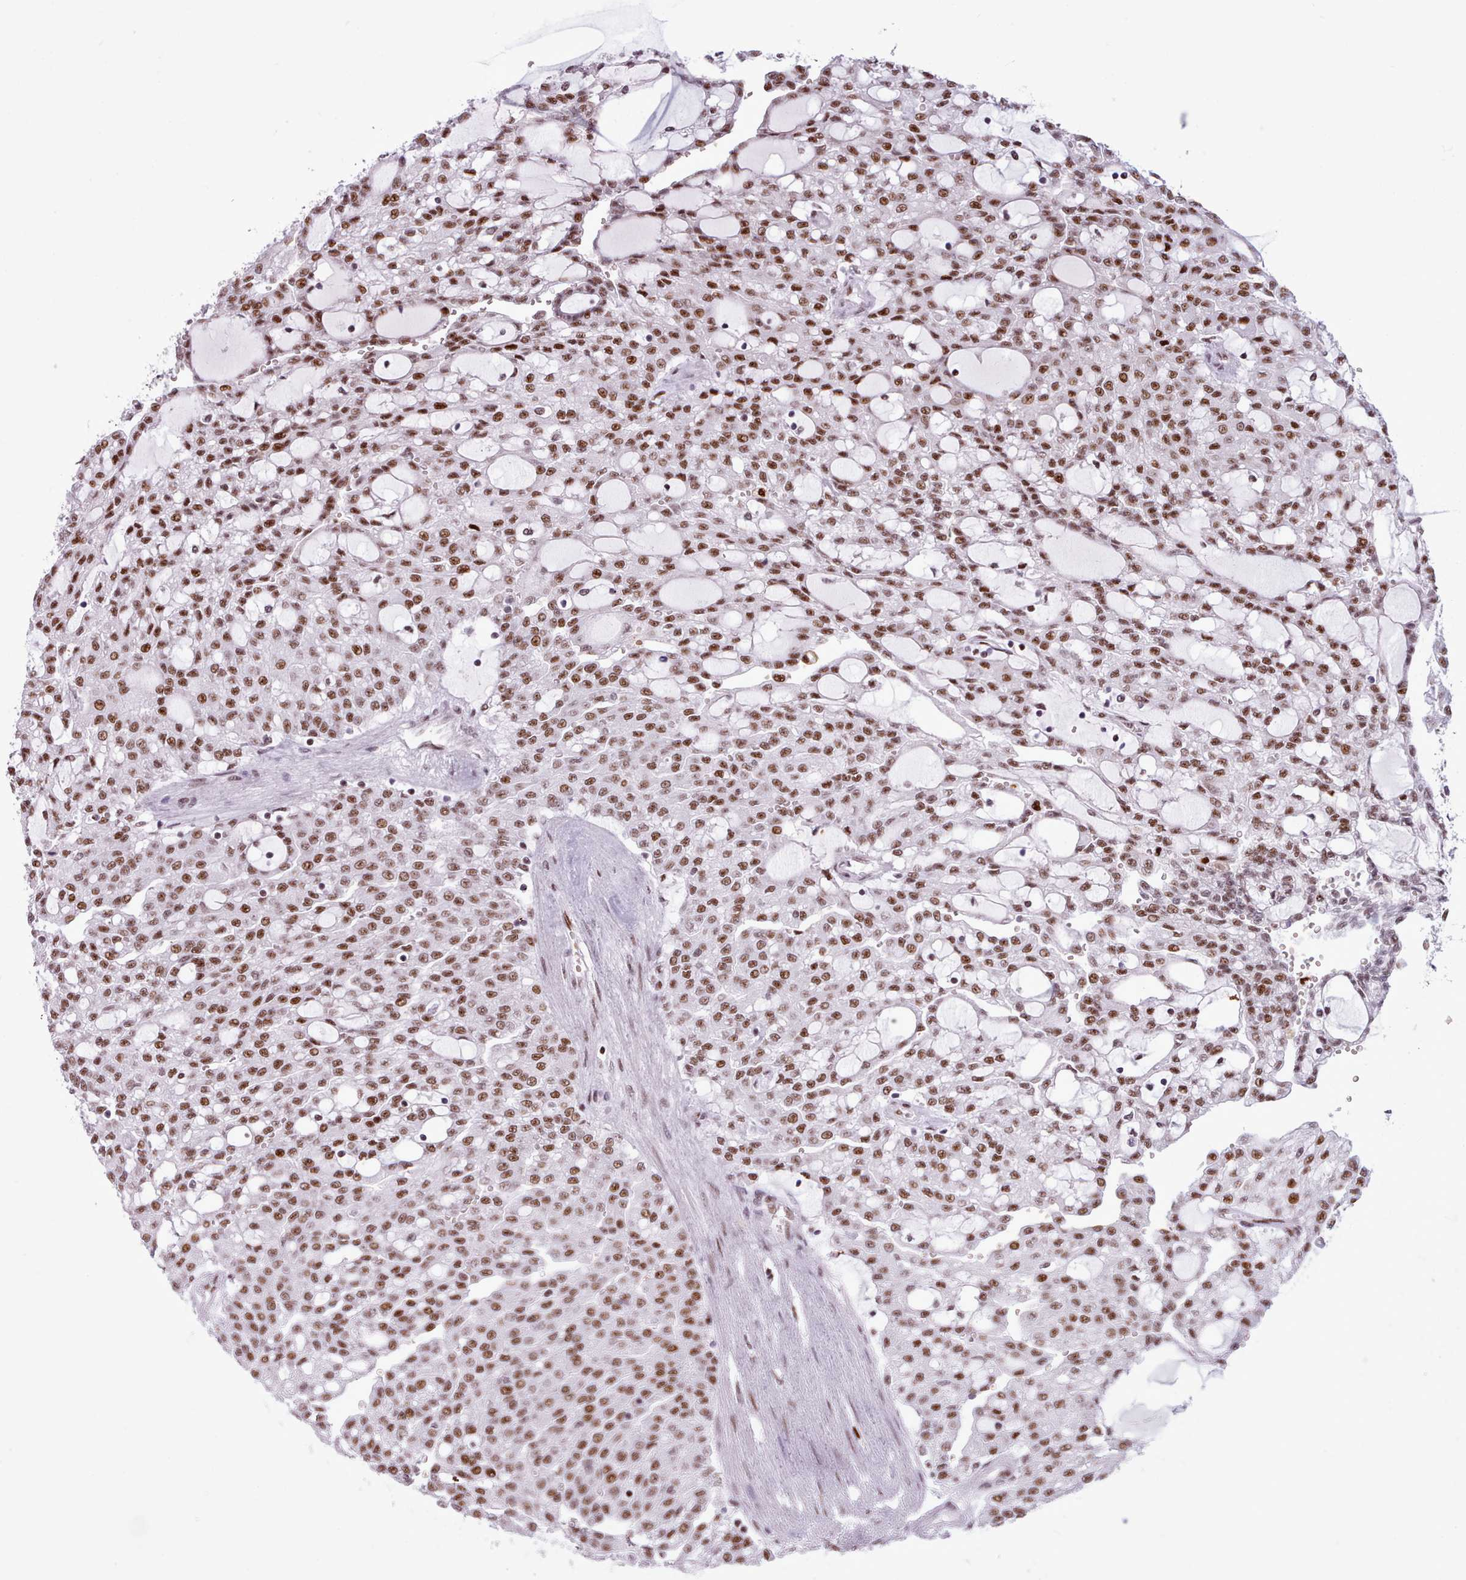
{"staining": {"intensity": "moderate", "quantity": ">75%", "location": "nuclear"}, "tissue": "renal cancer", "cell_type": "Tumor cells", "image_type": "cancer", "snomed": [{"axis": "morphology", "description": "Adenocarcinoma, NOS"}, {"axis": "topography", "description": "Kidney"}], "caption": "A micrograph of human adenocarcinoma (renal) stained for a protein exhibits moderate nuclear brown staining in tumor cells.", "gene": "SRSF4", "patient": {"sex": "male", "age": 63}}